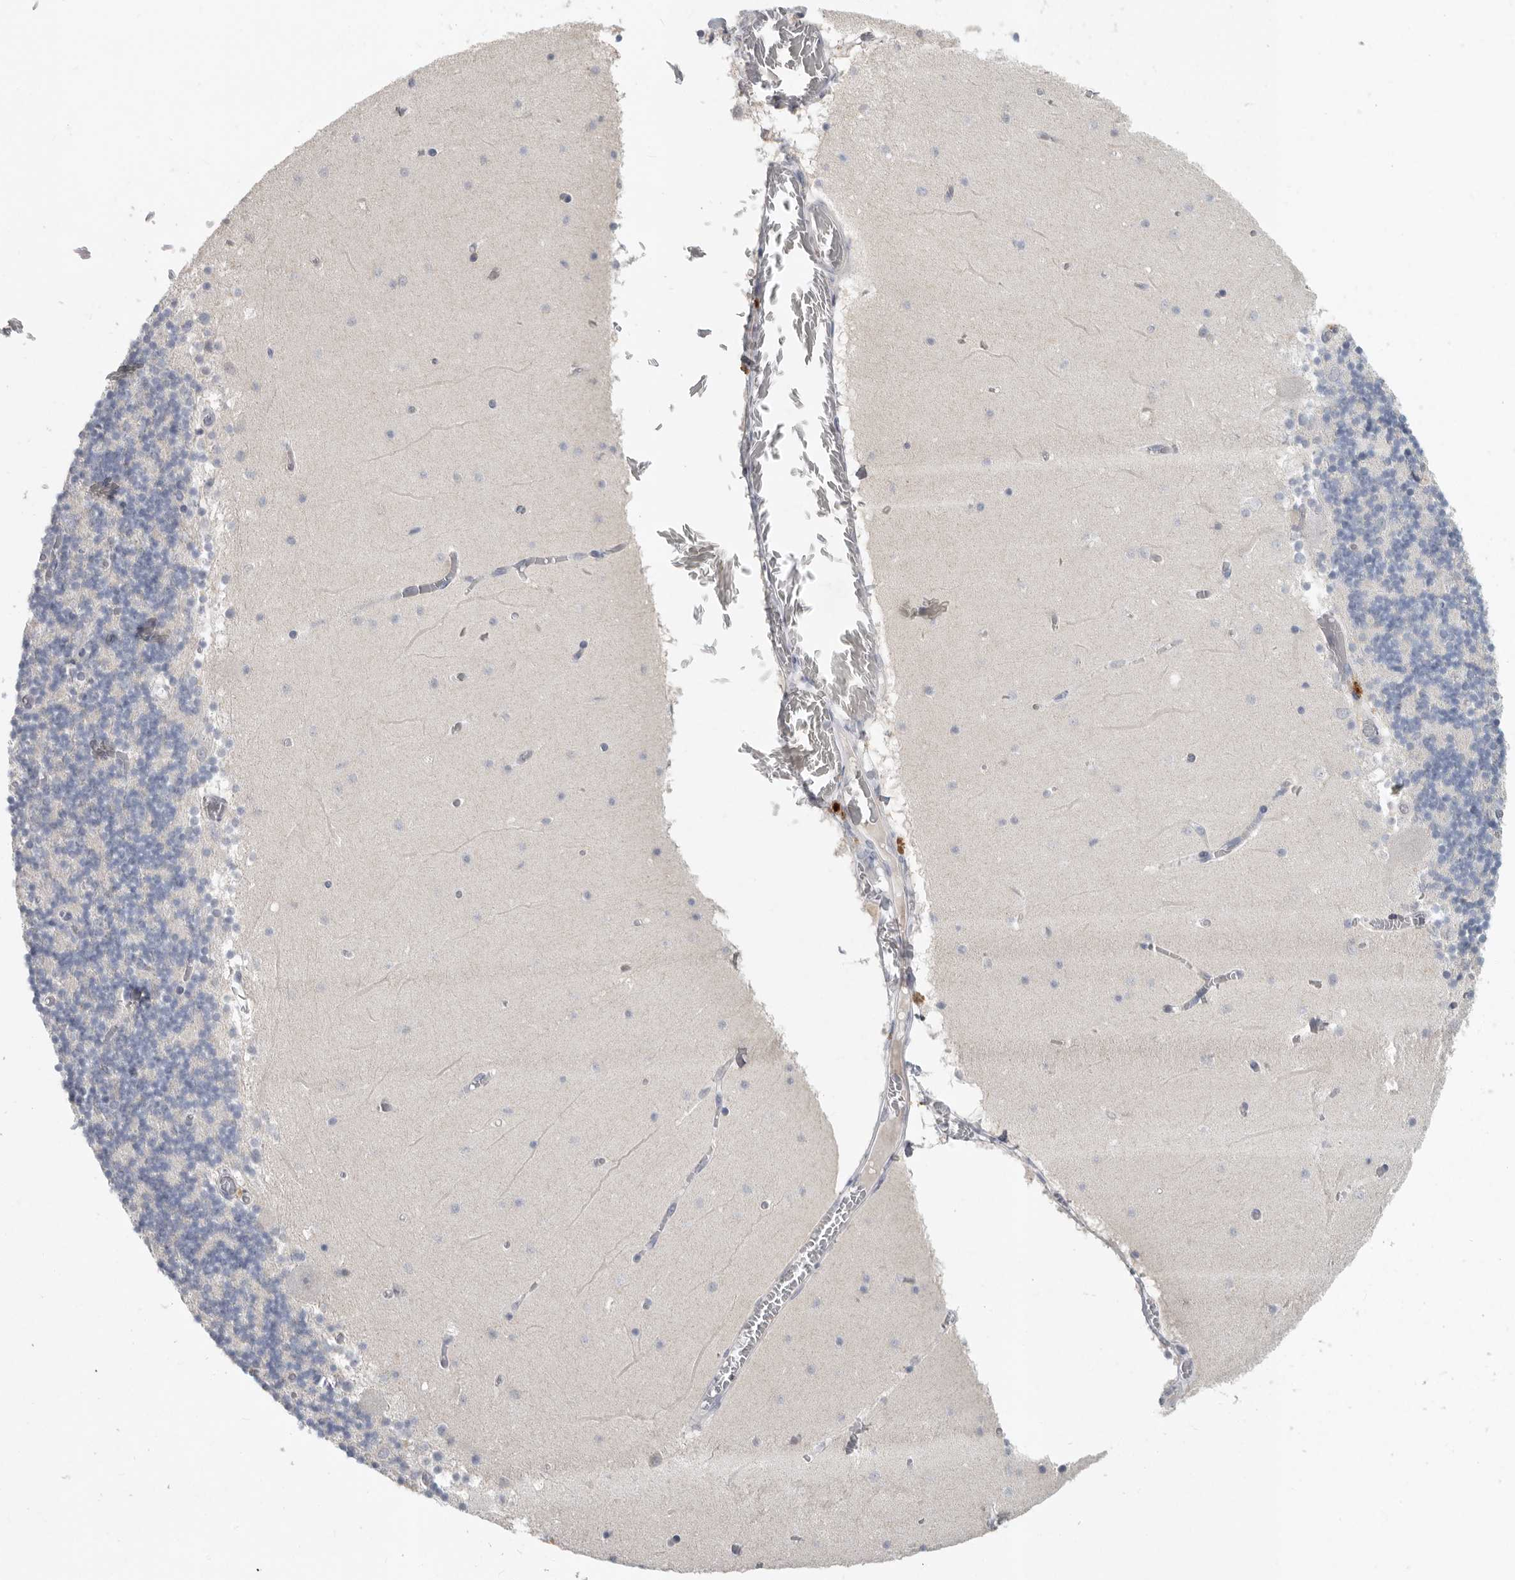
{"staining": {"intensity": "negative", "quantity": "none", "location": "none"}, "tissue": "cerebellum", "cell_type": "Cells in granular layer", "image_type": "normal", "snomed": [{"axis": "morphology", "description": "Normal tissue, NOS"}, {"axis": "topography", "description": "Cerebellum"}], "caption": "Immunohistochemistry (IHC) micrograph of benign human cerebellum stained for a protein (brown), which shows no positivity in cells in granular layer. (Brightfield microscopy of DAB (3,3'-diaminobenzidine) immunohistochemistry at high magnification).", "gene": "REG4", "patient": {"sex": "female", "age": 28}}